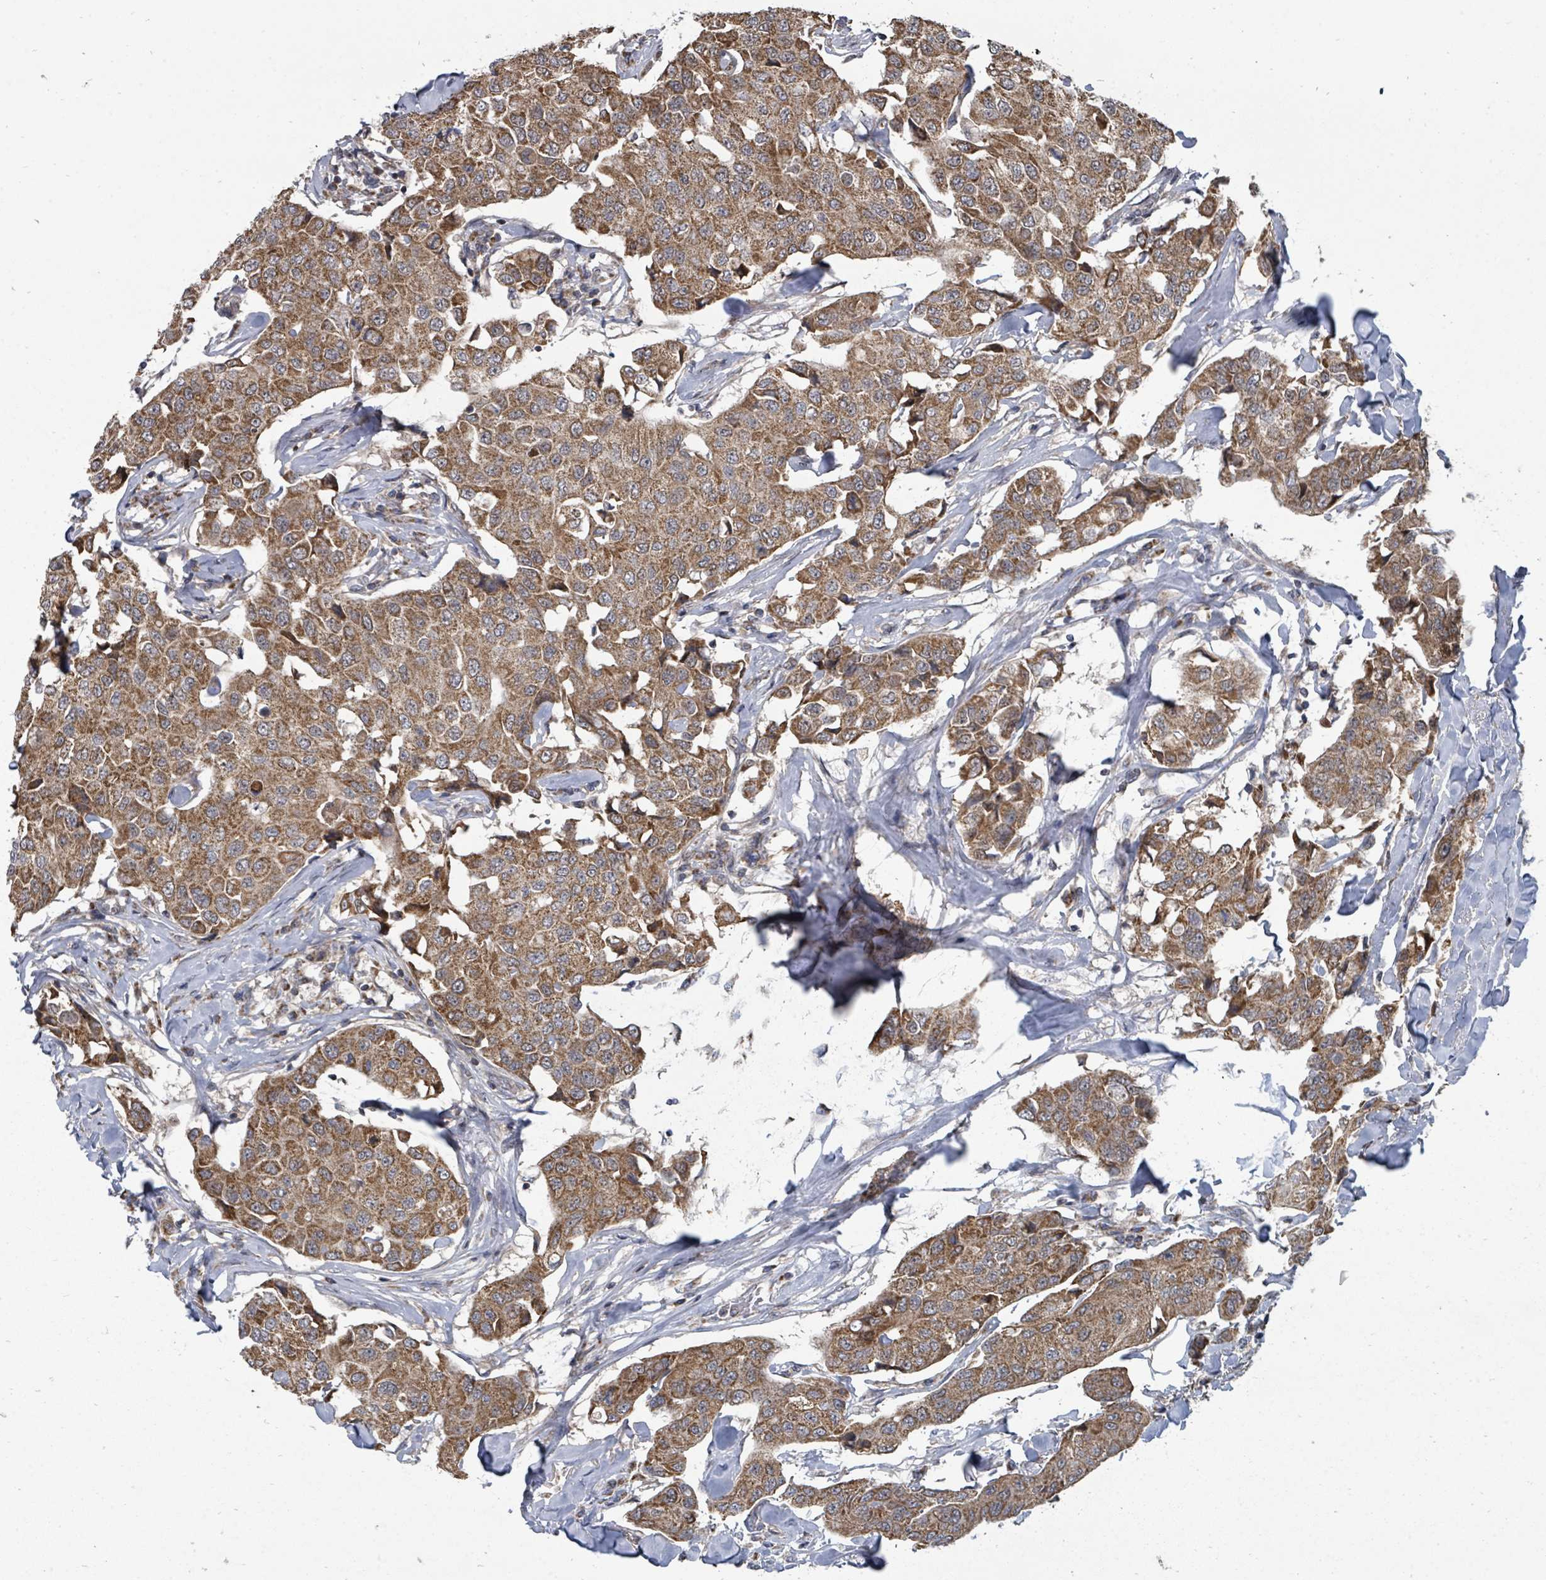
{"staining": {"intensity": "strong", "quantity": ">75%", "location": "cytoplasmic/membranous"}, "tissue": "breast cancer", "cell_type": "Tumor cells", "image_type": "cancer", "snomed": [{"axis": "morphology", "description": "Duct carcinoma"}, {"axis": "topography", "description": "Breast"}], "caption": "Breast cancer tissue demonstrates strong cytoplasmic/membranous positivity in approximately >75% of tumor cells, visualized by immunohistochemistry.", "gene": "MAGOHB", "patient": {"sex": "female", "age": 80}}